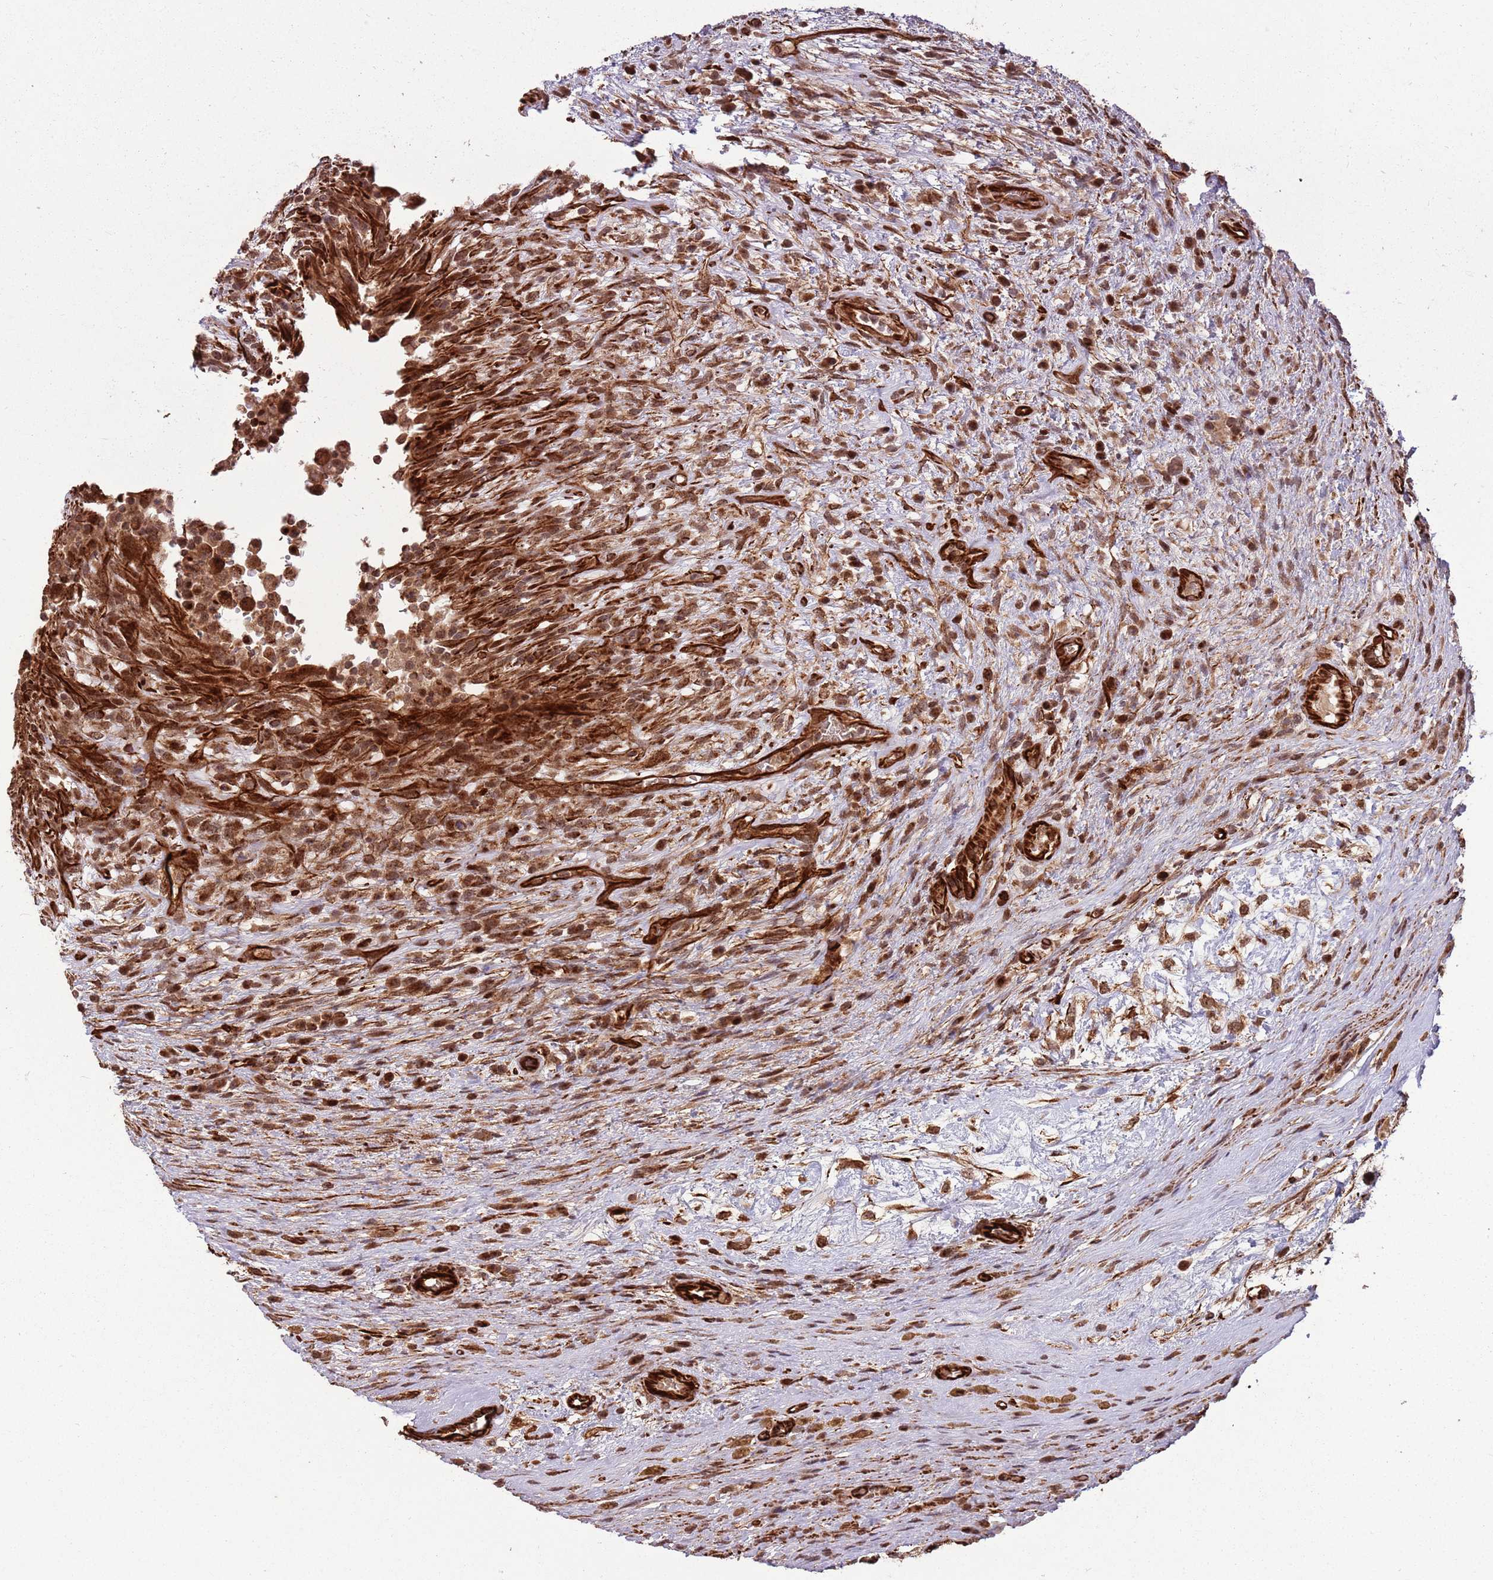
{"staining": {"intensity": "moderate", "quantity": ">75%", "location": "cytoplasmic/membranous,nuclear"}, "tissue": "testis cancer", "cell_type": "Tumor cells", "image_type": "cancer", "snomed": [{"axis": "morphology", "description": "Carcinoma, Embryonal, NOS"}, {"axis": "topography", "description": "Testis"}], "caption": "Moderate cytoplasmic/membranous and nuclear protein staining is seen in about >75% of tumor cells in testis cancer. The protein of interest is stained brown, and the nuclei are stained in blue (DAB (3,3'-diaminobenzidine) IHC with brightfield microscopy, high magnification).", "gene": "ADAMTS3", "patient": {"sex": "male", "age": 26}}